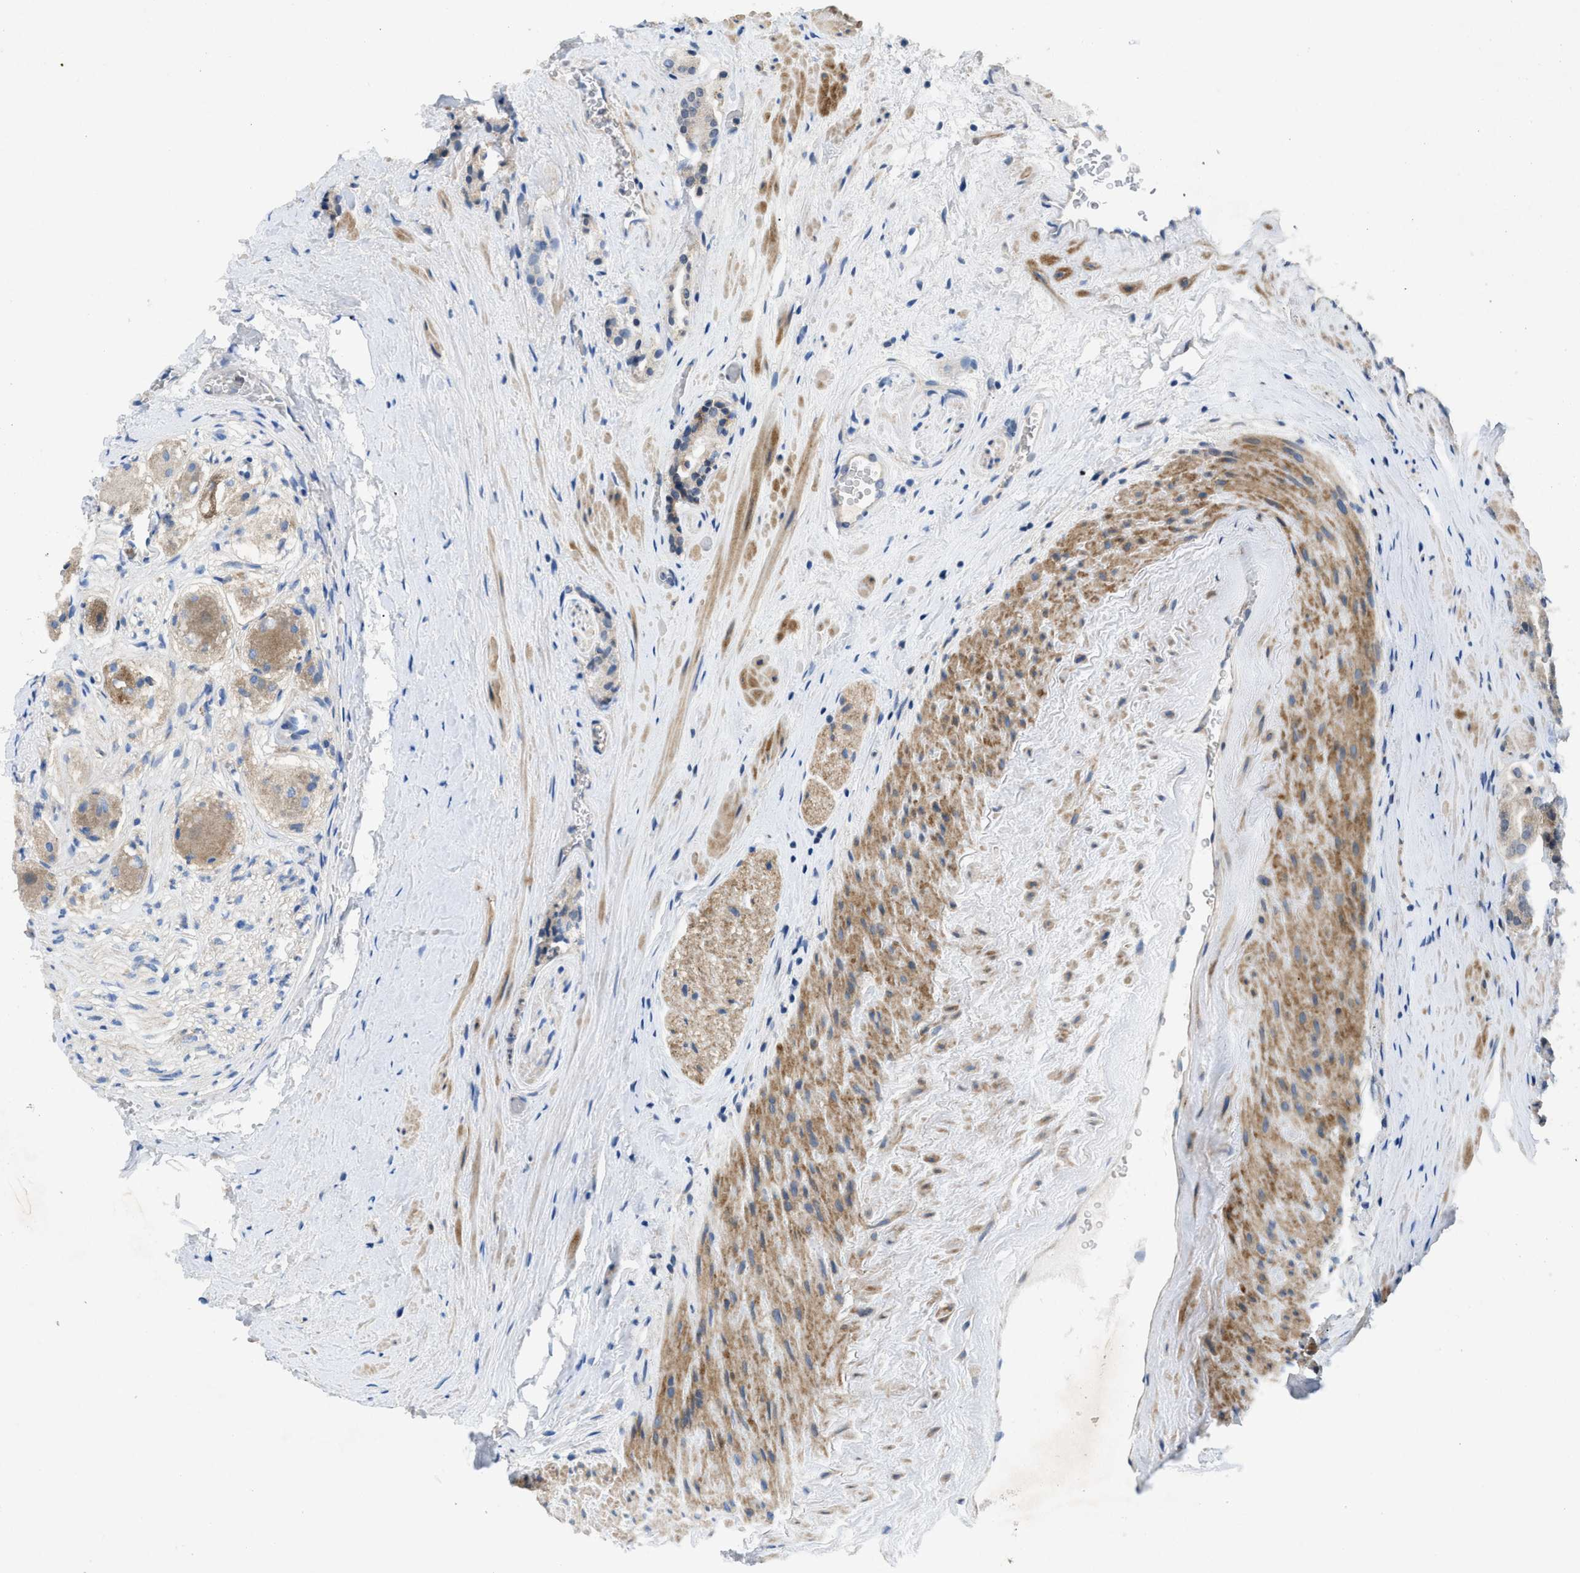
{"staining": {"intensity": "negative", "quantity": "none", "location": "none"}, "tissue": "prostate cancer", "cell_type": "Tumor cells", "image_type": "cancer", "snomed": [{"axis": "morphology", "description": "Adenocarcinoma, High grade"}, {"axis": "topography", "description": "Prostate"}], "caption": "A high-resolution photomicrograph shows IHC staining of prostate cancer, which reveals no significant expression in tumor cells.", "gene": "PANX1", "patient": {"sex": "male", "age": 64}}